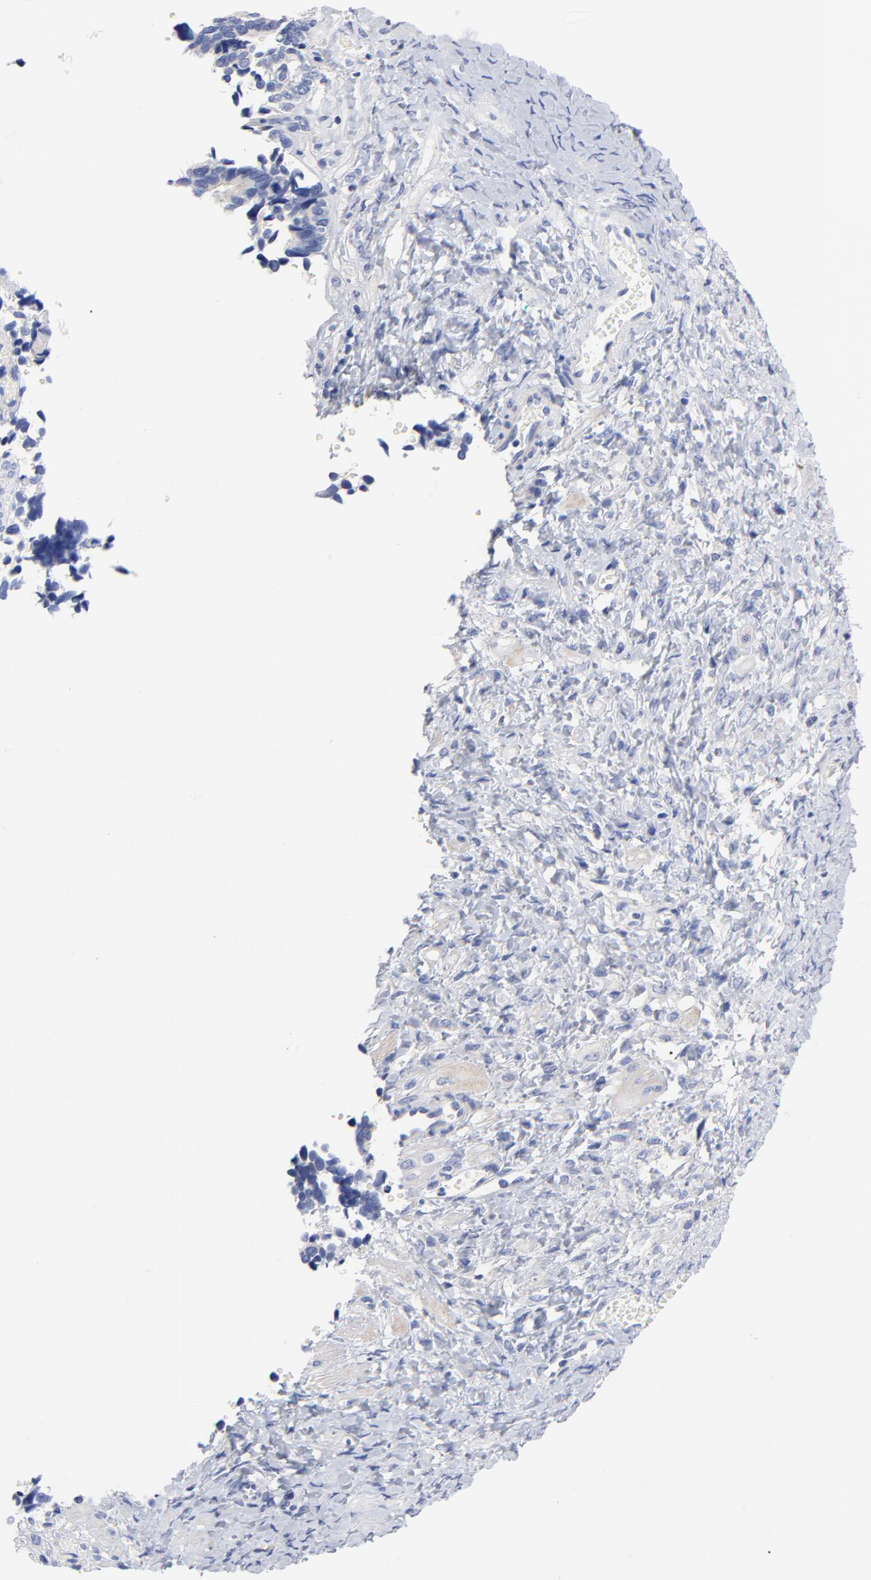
{"staining": {"intensity": "negative", "quantity": "none", "location": "none"}, "tissue": "ovarian cancer", "cell_type": "Tumor cells", "image_type": "cancer", "snomed": [{"axis": "morphology", "description": "Cystadenocarcinoma, serous, NOS"}, {"axis": "topography", "description": "Ovary"}], "caption": "The photomicrograph exhibits no significant staining in tumor cells of ovarian cancer. The staining is performed using DAB brown chromogen with nuclei counter-stained in using hematoxylin.", "gene": "FBXO10", "patient": {"sex": "female", "age": 77}}